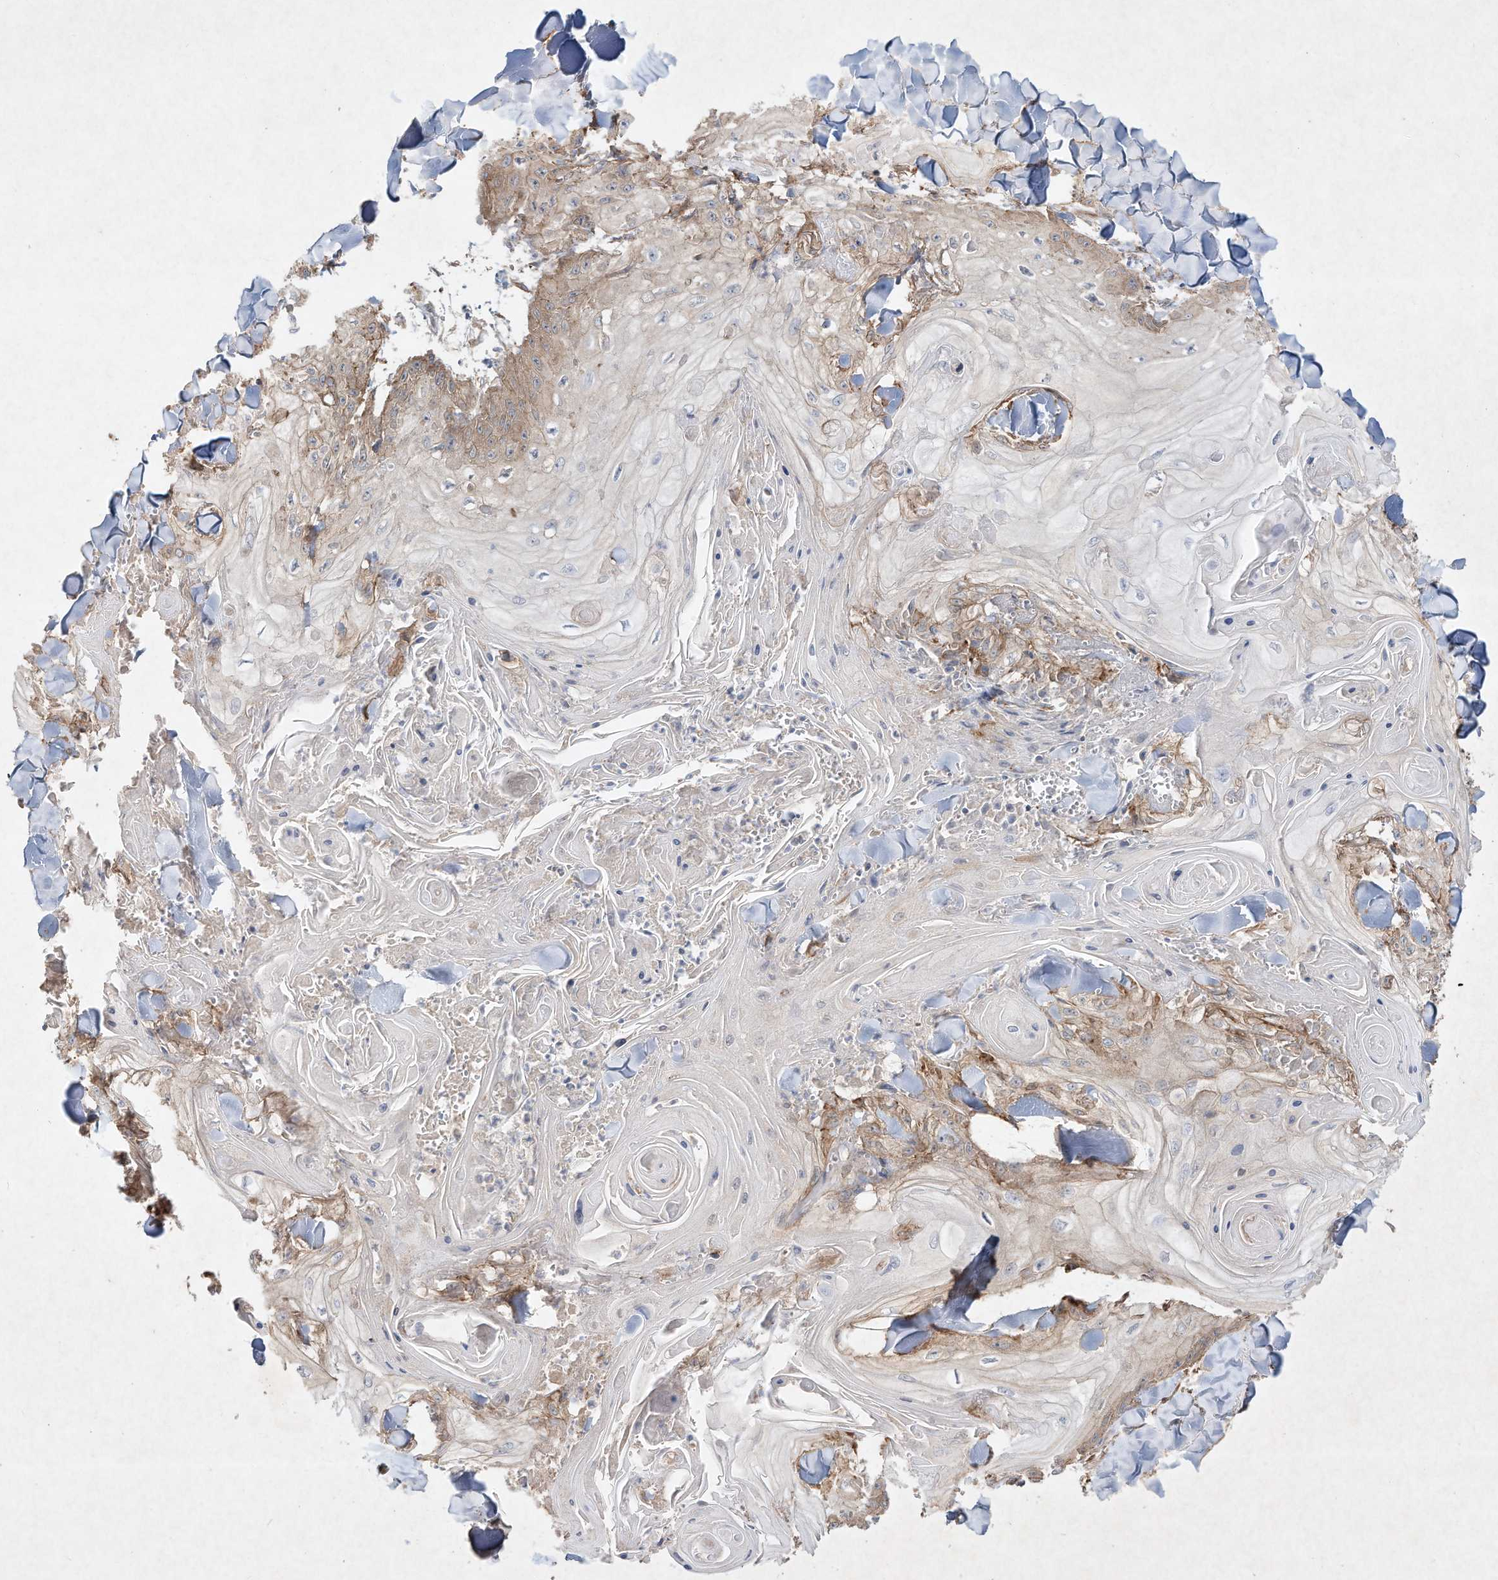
{"staining": {"intensity": "moderate", "quantity": "25%-75%", "location": "cytoplasmic/membranous"}, "tissue": "skin cancer", "cell_type": "Tumor cells", "image_type": "cancer", "snomed": [{"axis": "morphology", "description": "Squamous cell carcinoma, NOS"}, {"axis": "topography", "description": "Skin"}], "caption": "Immunohistochemical staining of skin cancer (squamous cell carcinoma) exhibits medium levels of moderate cytoplasmic/membranous protein staining in about 25%-75% of tumor cells.", "gene": "HTR5A", "patient": {"sex": "male", "age": 74}}